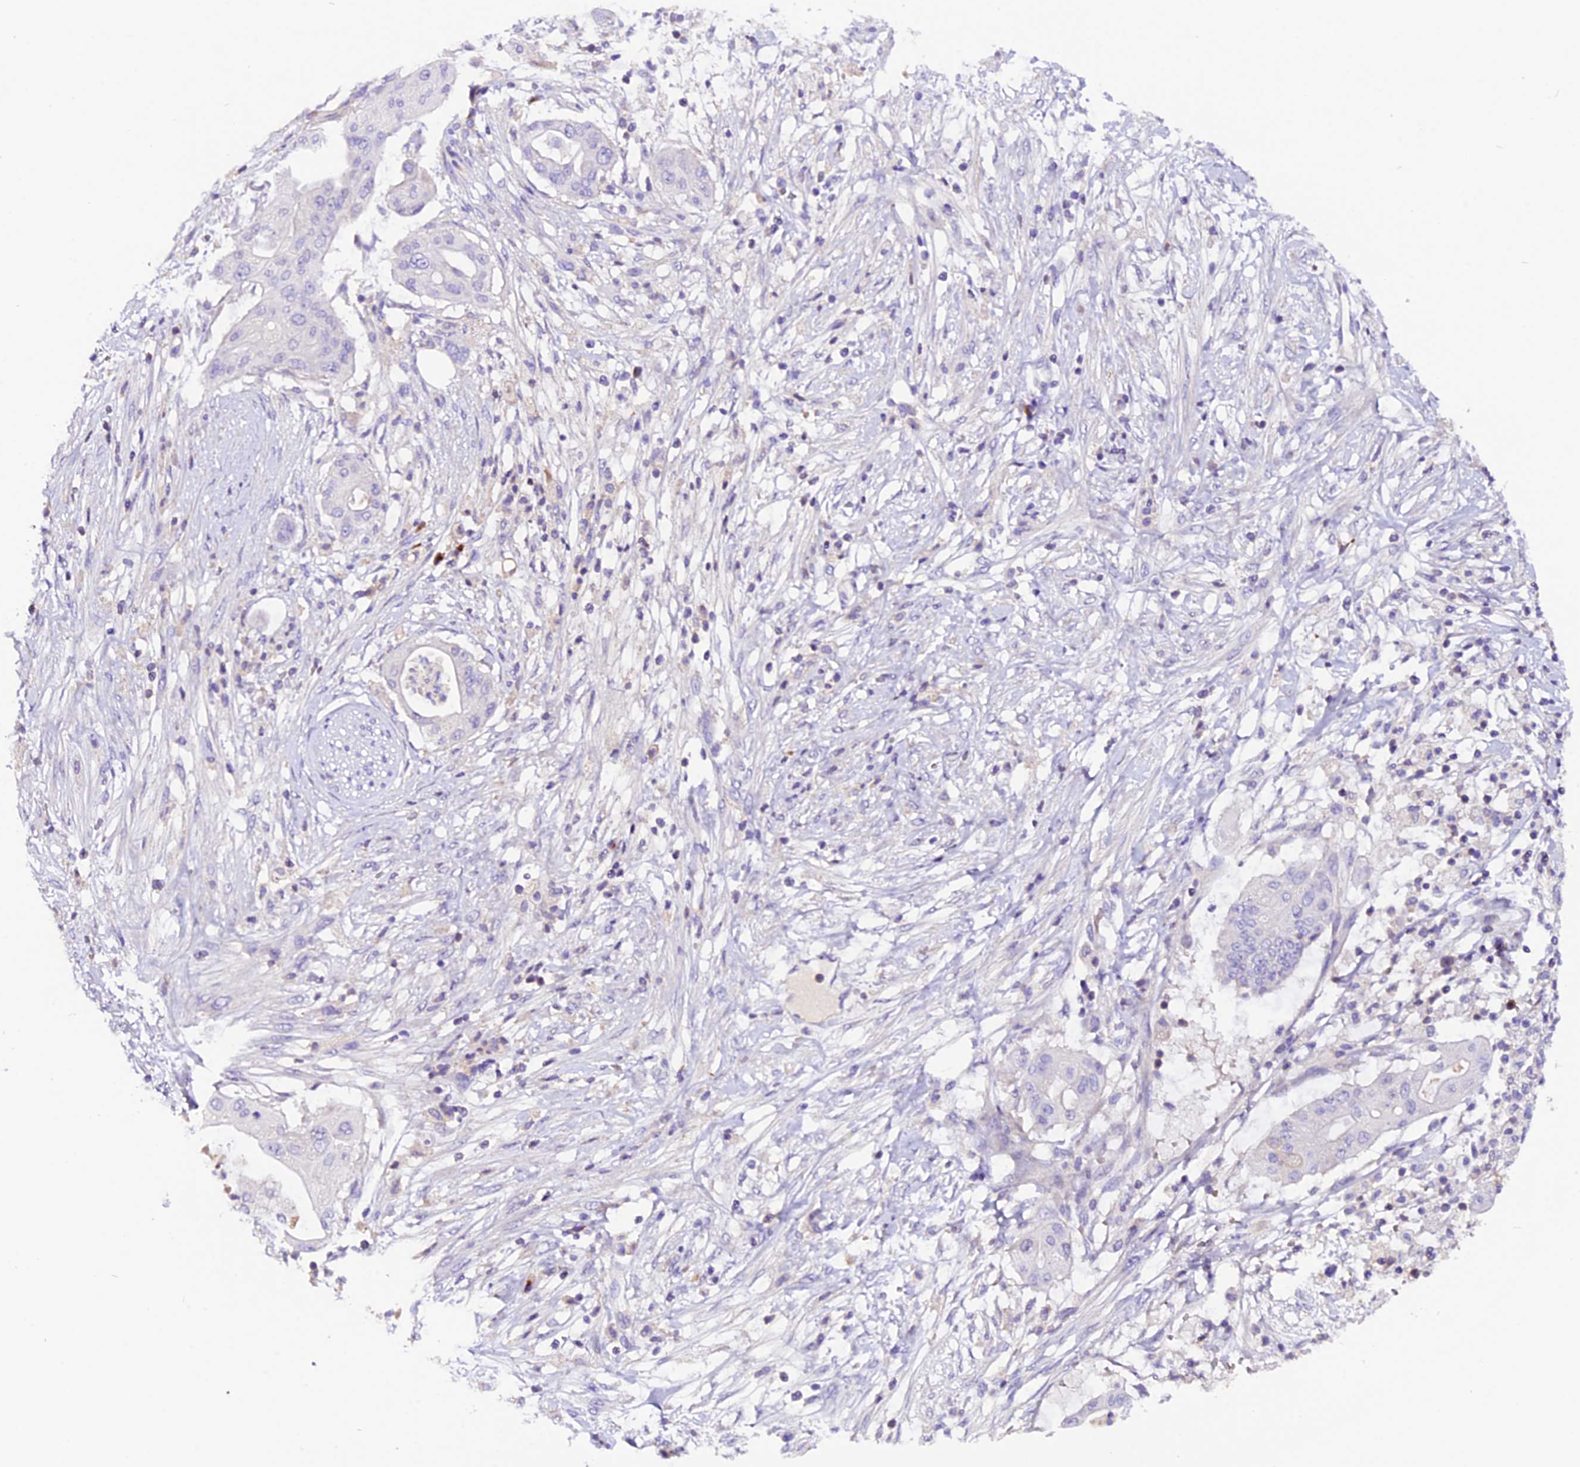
{"staining": {"intensity": "negative", "quantity": "none", "location": "none"}, "tissue": "pancreatic cancer", "cell_type": "Tumor cells", "image_type": "cancer", "snomed": [{"axis": "morphology", "description": "Adenocarcinoma, NOS"}, {"axis": "topography", "description": "Pancreas"}], "caption": "Photomicrograph shows no significant protein positivity in tumor cells of pancreatic cancer (adenocarcinoma).", "gene": "MEX3B", "patient": {"sex": "male", "age": 68}}